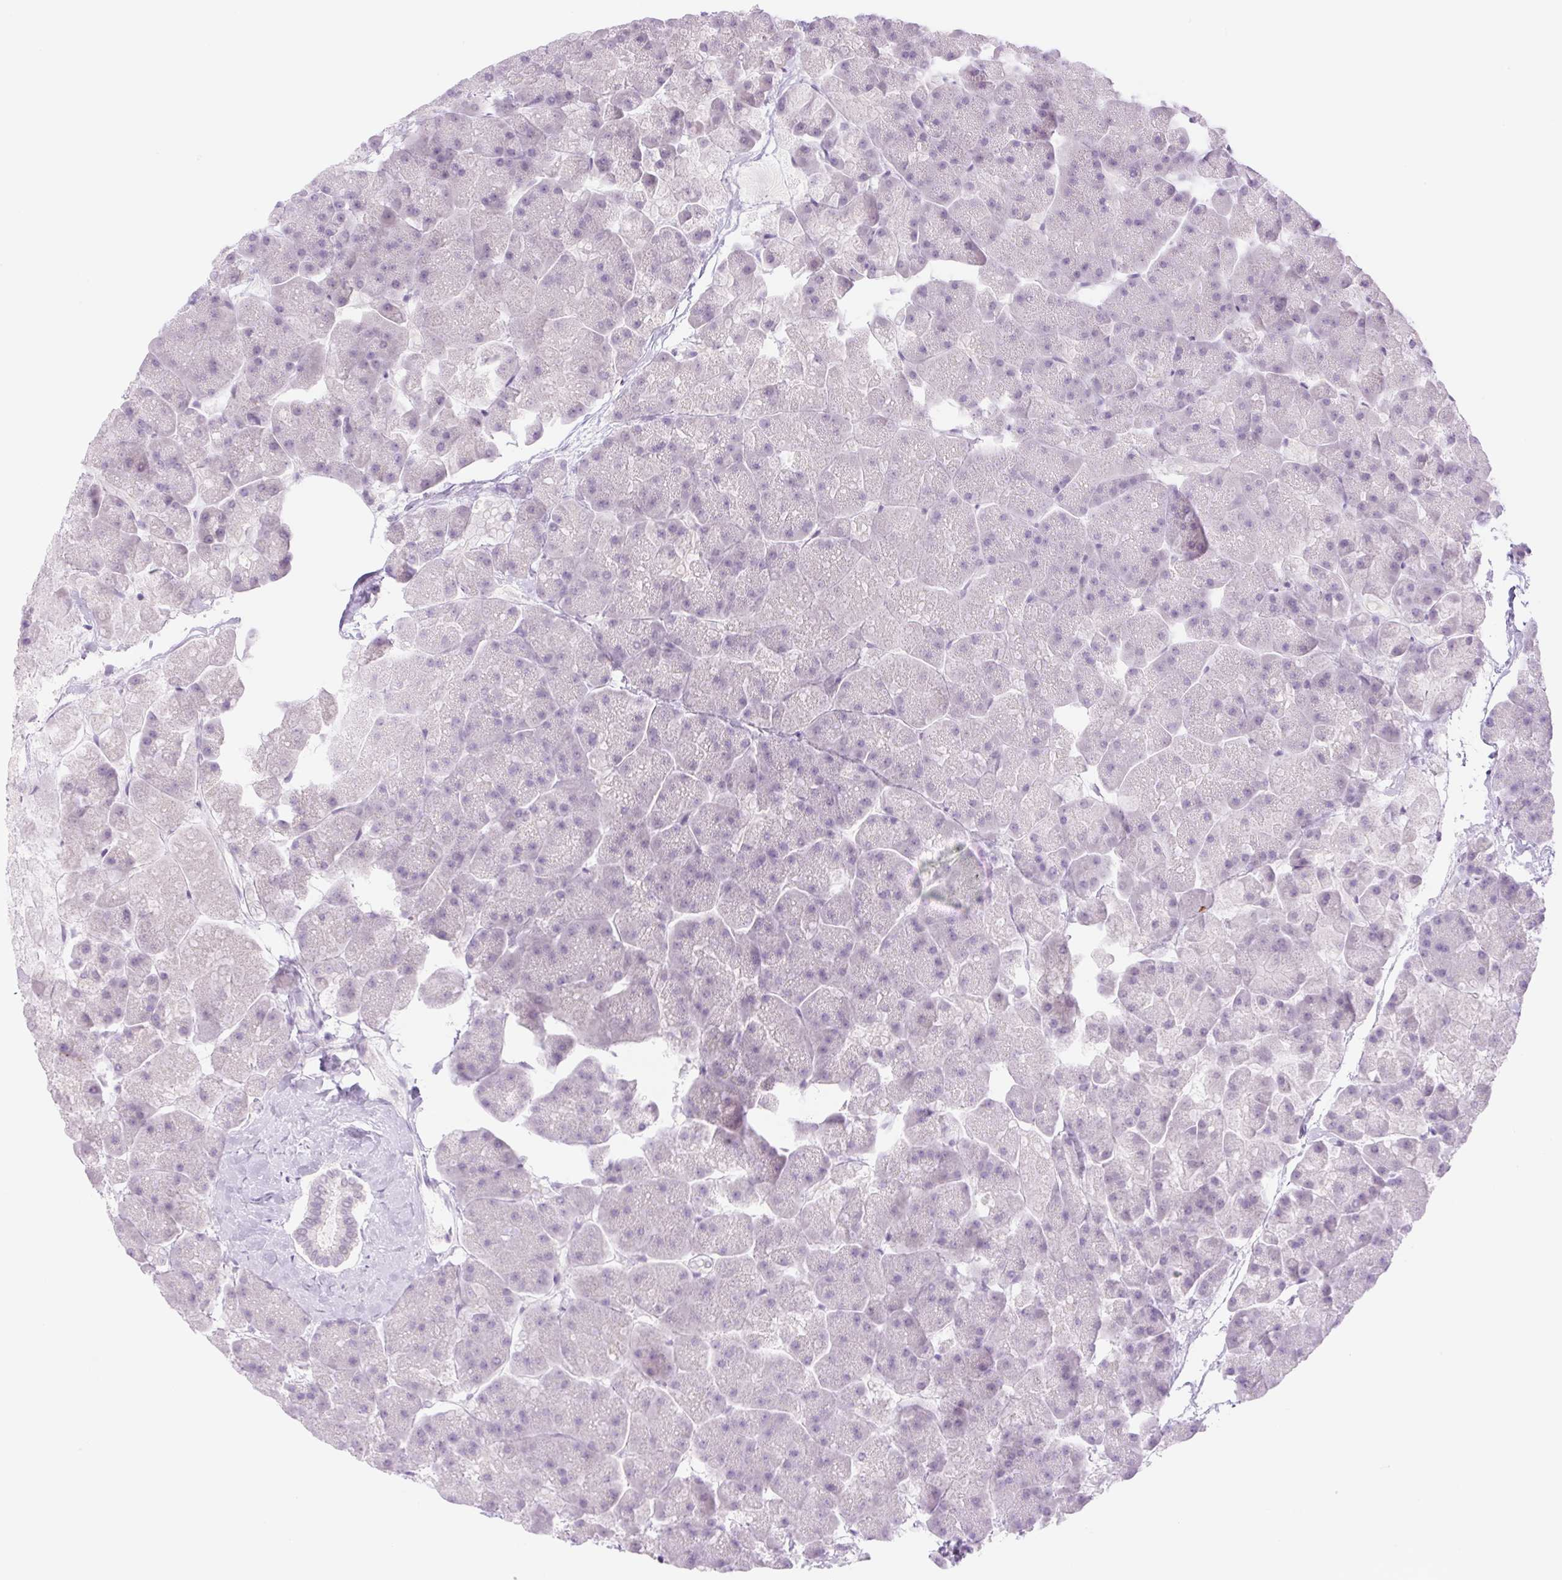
{"staining": {"intensity": "negative", "quantity": "none", "location": "none"}, "tissue": "pancreas", "cell_type": "Exocrine glandular cells", "image_type": "normal", "snomed": [{"axis": "morphology", "description": "Normal tissue, NOS"}, {"axis": "topography", "description": "Pancreas"}, {"axis": "topography", "description": "Peripheral nerve tissue"}], "caption": "A high-resolution micrograph shows immunohistochemistry (IHC) staining of unremarkable pancreas, which demonstrates no significant staining in exocrine glandular cells.", "gene": "SPRYD4", "patient": {"sex": "male", "age": 54}}